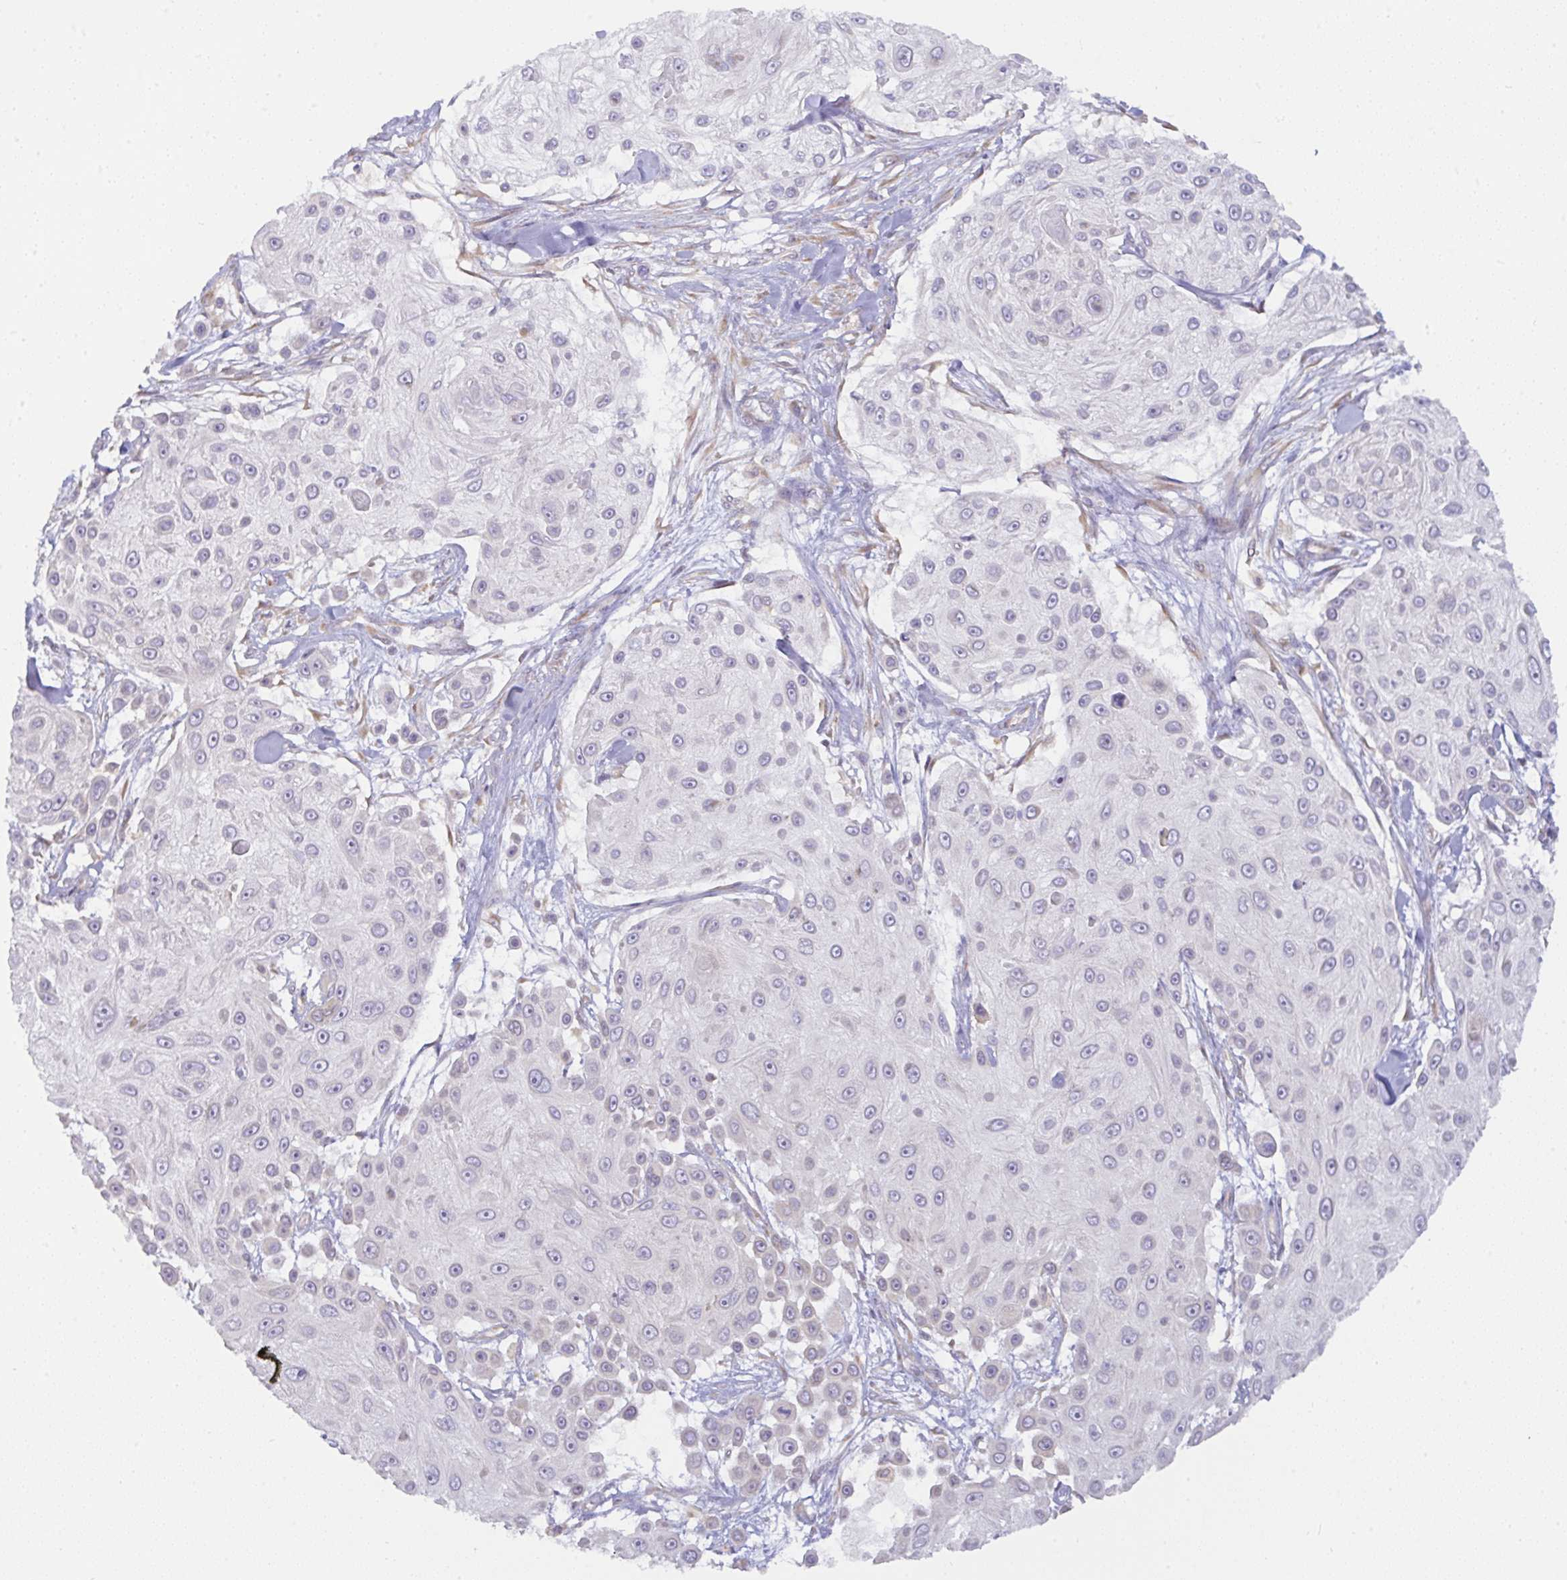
{"staining": {"intensity": "negative", "quantity": "none", "location": "none"}, "tissue": "skin cancer", "cell_type": "Tumor cells", "image_type": "cancer", "snomed": [{"axis": "morphology", "description": "Squamous cell carcinoma, NOS"}, {"axis": "topography", "description": "Skin"}], "caption": "A high-resolution histopathology image shows IHC staining of squamous cell carcinoma (skin), which reveals no significant staining in tumor cells.", "gene": "DERL2", "patient": {"sex": "male", "age": 67}}